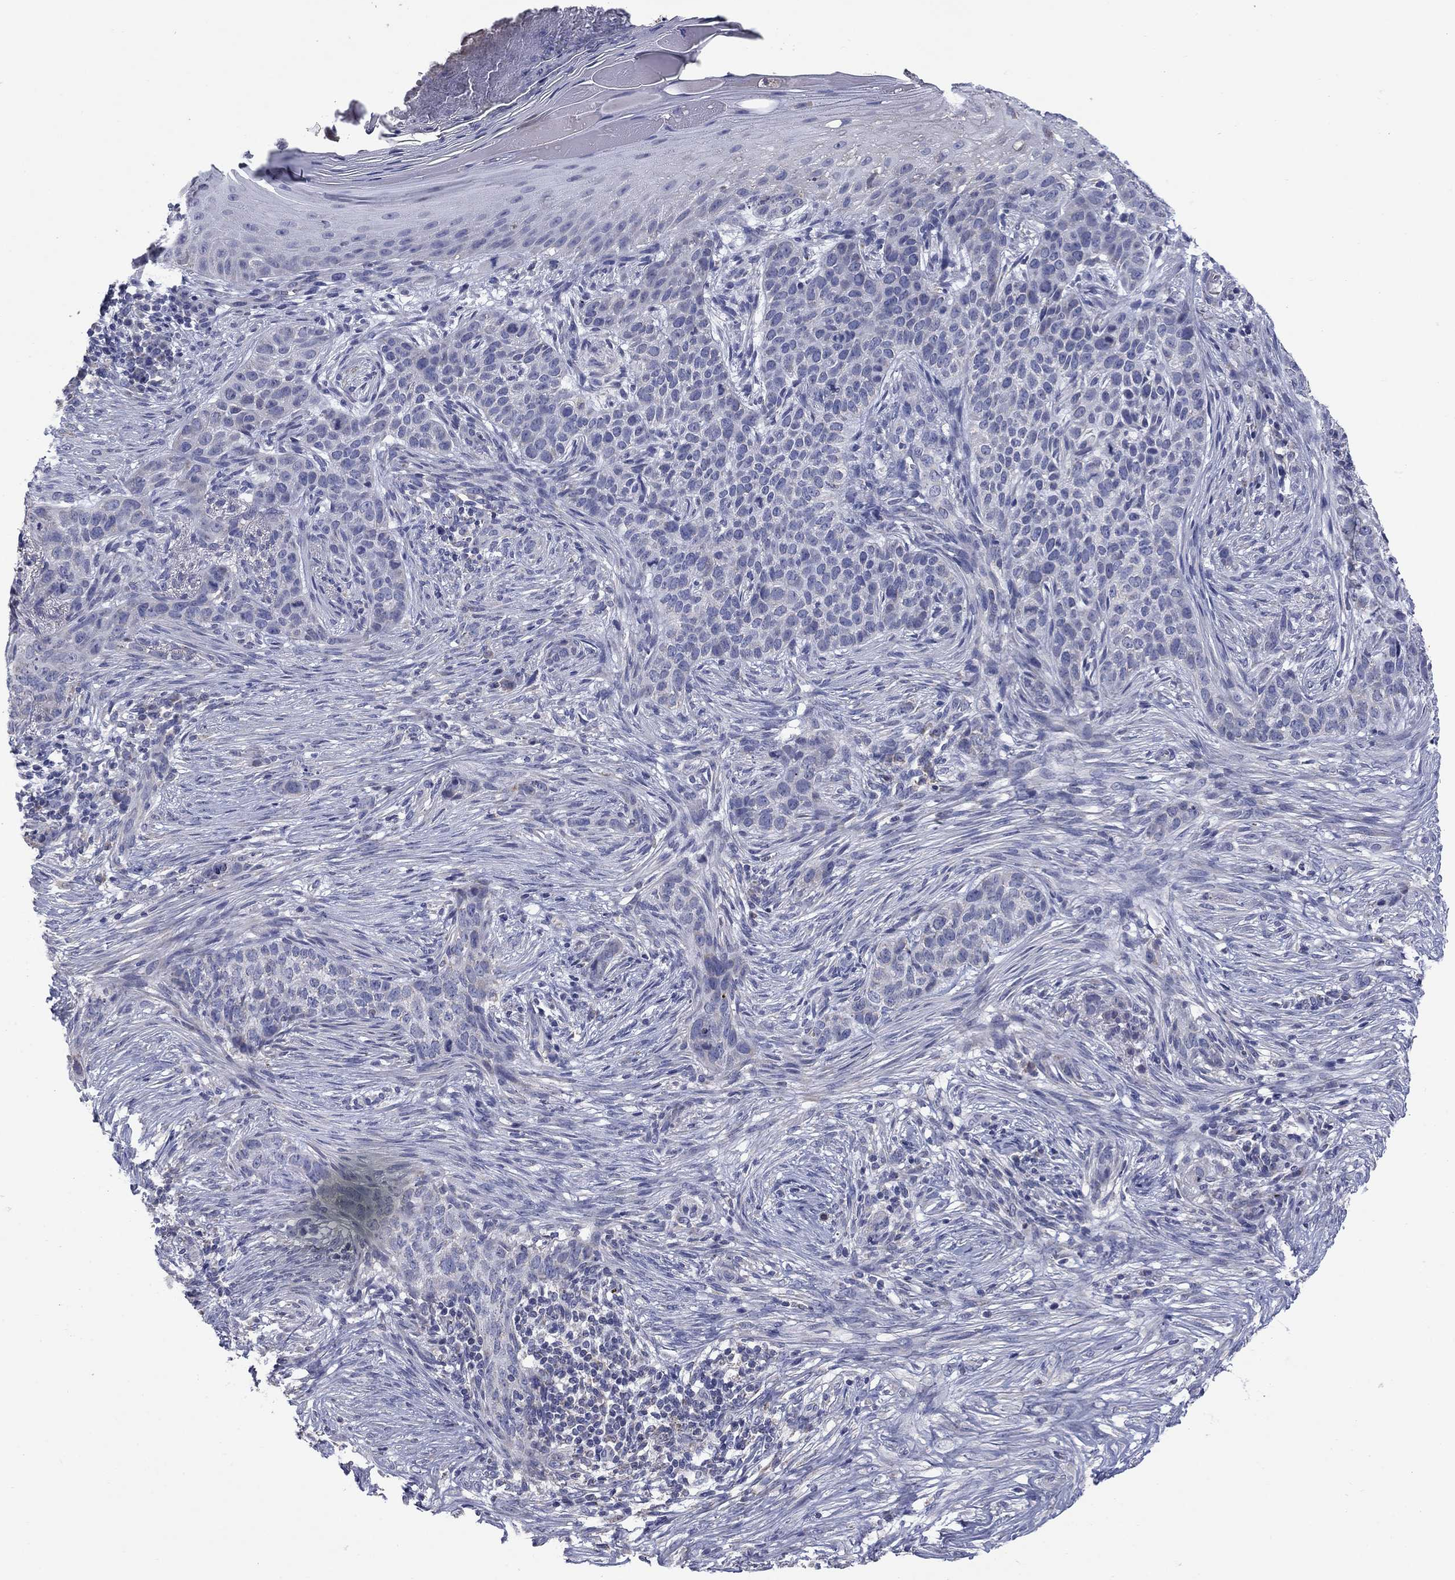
{"staining": {"intensity": "negative", "quantity": "none", "location": "none"}, "tissue": "skin cancer", "cell_type": "Tumor cells", "image_type": "cancer", "snomed": [{"axis": "morphology", "description": "Squamous cell carcinoma, NOS"}, {"axis": "topography", "description": "Skin"}], "caption": "Skin cancer stained for a protein using IHC exhibits no expression tumor cells.", "gene": "FRK", "patient": {"sex": "male", "age": 88}}